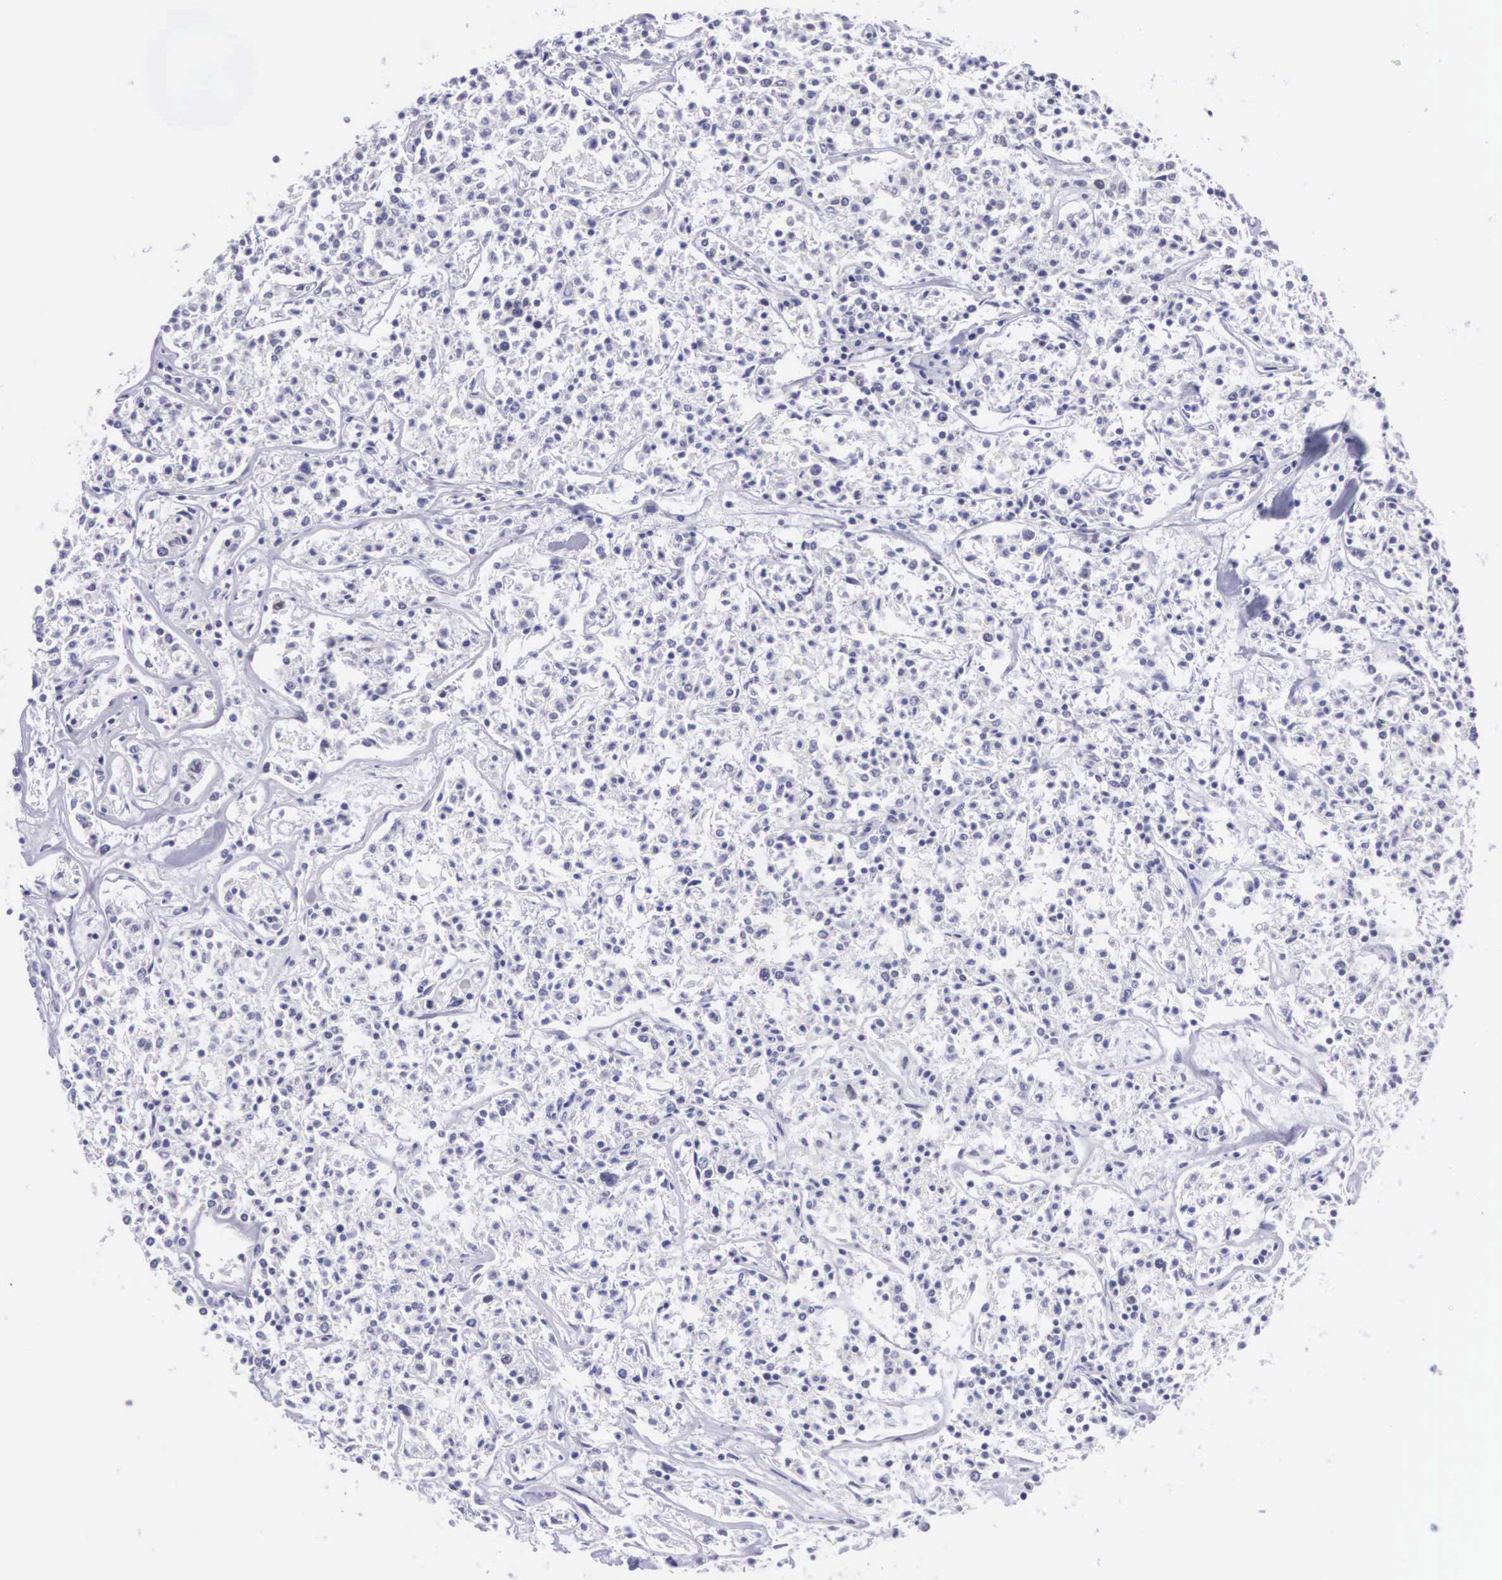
{"staining": {"intensity": "negative", "quantity": "none", "location": "none"}, "tissue": "lymphoma", "cell_type": "Tumor cells", "image_type": "cancer", "snomed": [{"axis": "morphology", "description": "Malignant lymphoma, non-Hodgkin's type, Low grade"}, {"axis": "topography", "description": "Small intestine"}], "caption": "Tumor cells show no significant expression in lymphoma.", "gene": "SOX11", "patient": {"sex": "female", "age": 59}}